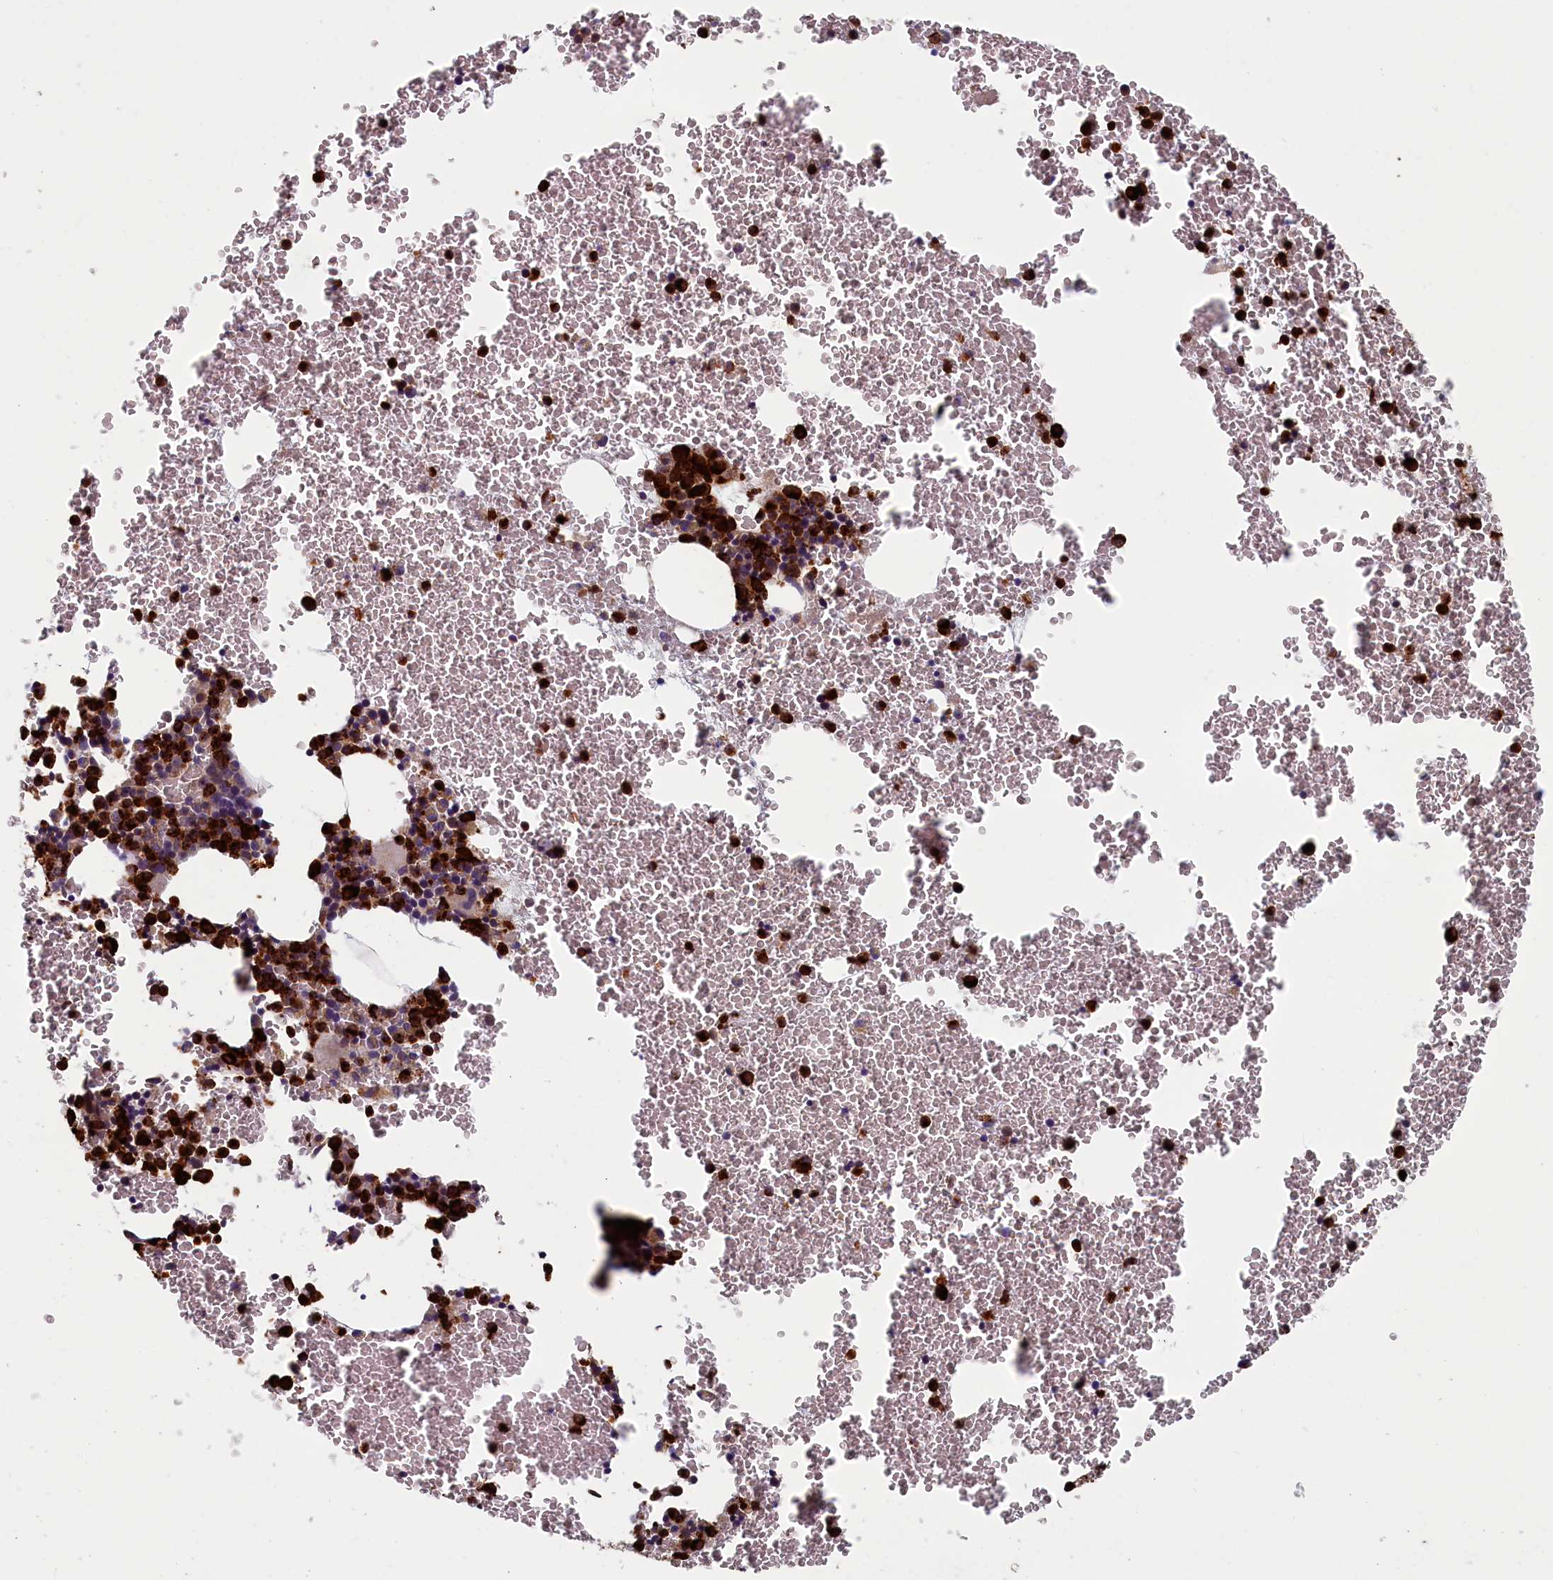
{"staining": {"intensity": "strong", "quantity": ">75%", "location": "cytoplasmic/membranous"}, "tissue": "bone marrow", "cell_type": "Hematopoietic cells", "image_type": "normal", "snomed": [{"axis": "morphology", "description": "Normal tissue, NOS"}, {"axis": "topography", "description": "Bone marrow"}], "caption": "DAB immunohistochemical staining of normal bone marrow reveals strong cytoplasmic/membranous protein staining in about >75% of hematopoietic cells. The protein is shown in brown color, while the nuclei are stained blue.", "gene": "TNK2", "patient": {"sex": "male", "age": 75}}